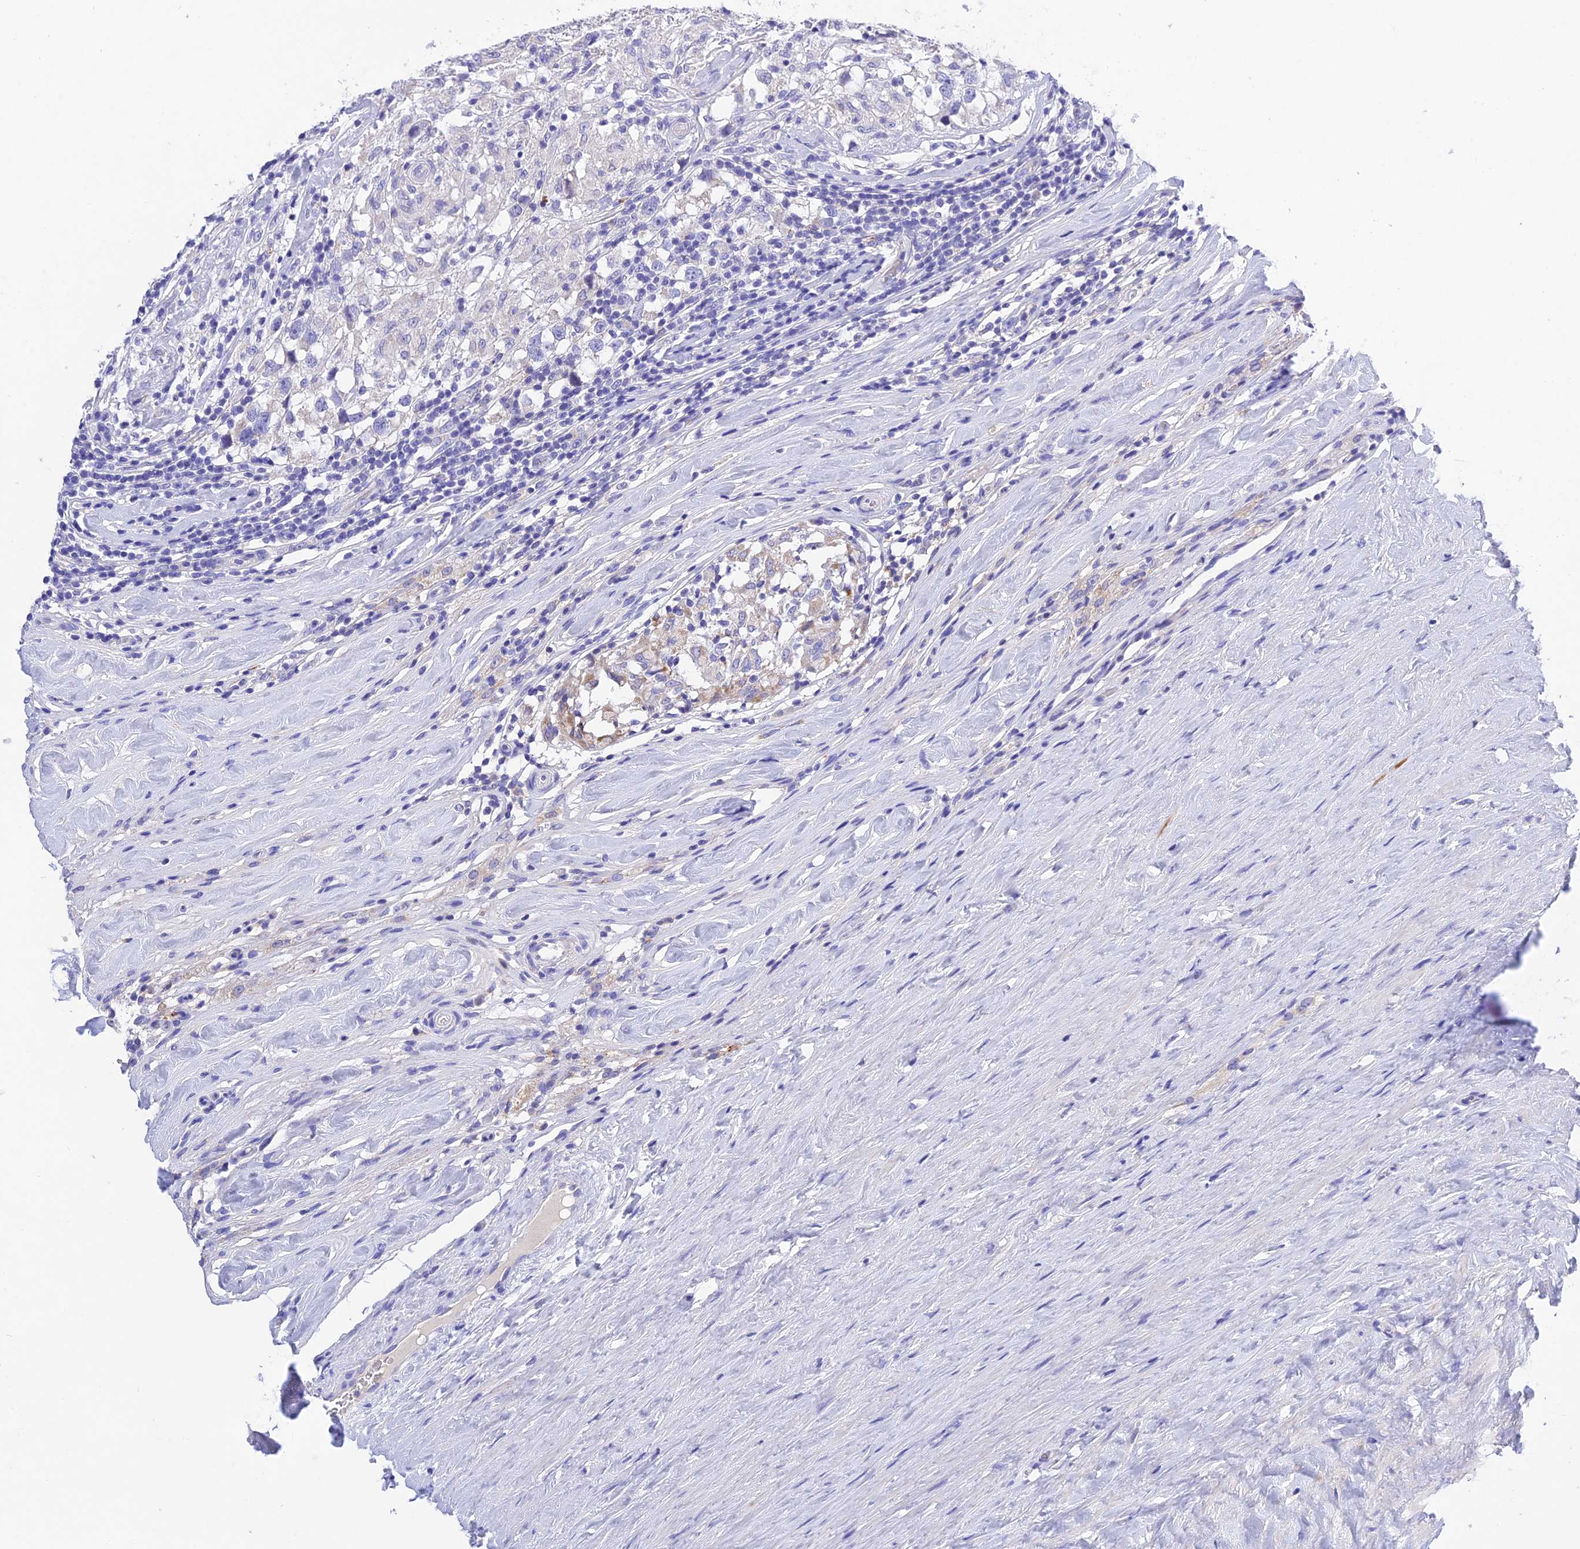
{"staining": {"intensity": "negative", "quantity": "none", "location": "none"}, "tissue": "testis cancer", "cell_type": "Tumor cells", "image_type": "cancer", "snomed": [{"axis": "morphology", "description": "Seminoma, NOS"}, {"axis": "topography", "description": "Testis"}], "caption": "Tumor cells show no significant protein positivity in testis cancer. (DAB IHC visualized using brightfield microscopy, high magnification).", "gene": "MS4A5", "patient": {"sex": "male", "age": 46}}